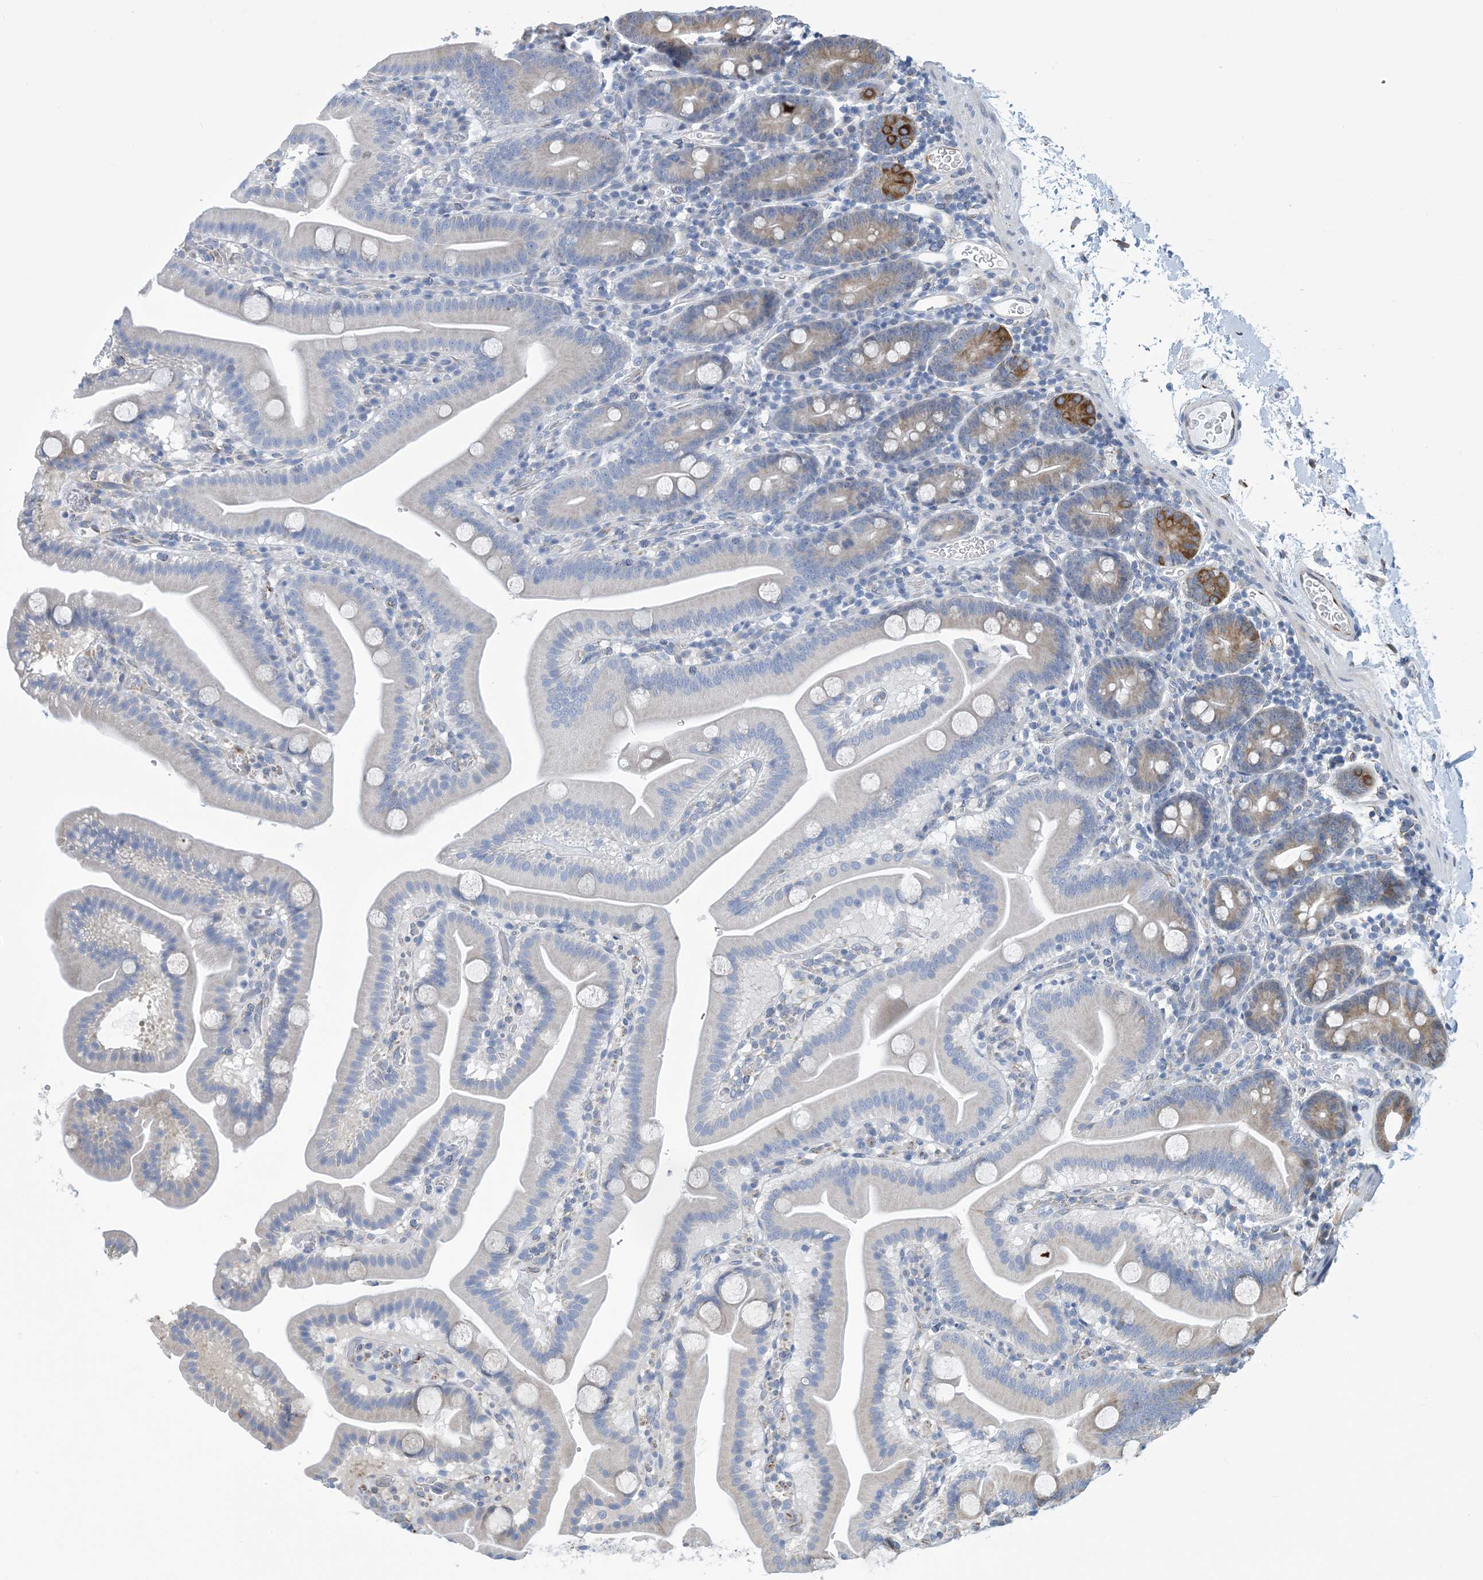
{"staining": {"intensity": "moderate", "quantity": "<25%", "location": "cytoplasmic/membranous"}, "tissue": "duodenum", "cell_type": "Glandular cells", "image_type": "normal", "snomed": [{"axis": "morphology", "description": "Normal tissue, NOS"}, {"axis": "topography", "description": "Duodenum"}], "caption": "Unremarkable duodenum was stained to show a protein in brown. There is low levels of moderate cytoplasmic/membranous positivity in approximately <25% of glandular cells.", "gene": "CCDC14", "patient": {"sex": "male", "age": 55}}